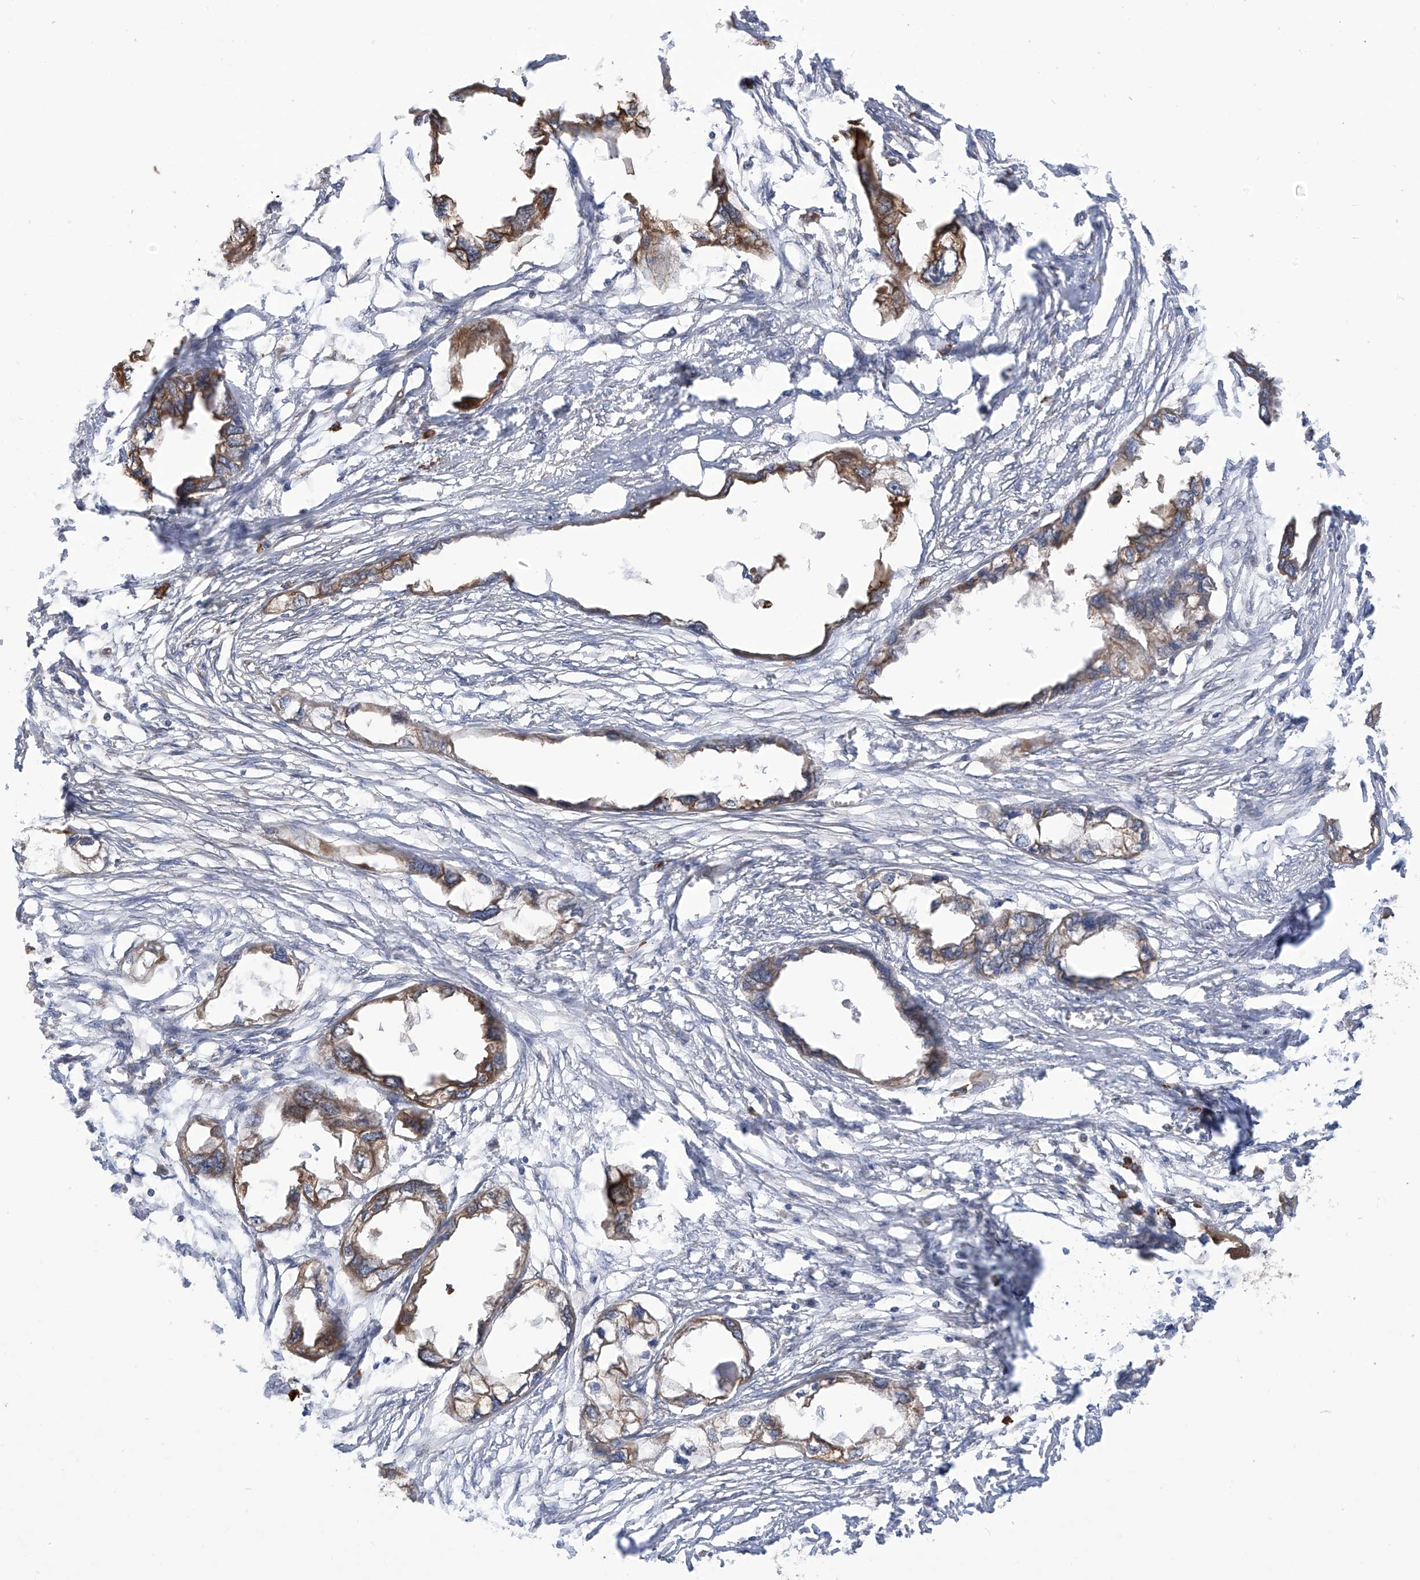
{"staining": {"intensity": "weak", "quantity": "25%-75%", "location": "cytoplasmic/membranous"}, "tissue": "endometrial cancer", "cell_type": "Tumor cells", "image_type": "cancer", "snomed": [{"axis": "morphology", "description": "Adenocarcinoma, NOS"}, {"axis": "morphology", "description": "Adenocarcinoma, metastatic, NOS"}, {"axis": "topography", "description": "Adipose tissue"}, {"axis": "topography", "description": "Endometrium"}], "caption": "Brown immunohistochemical staining in human endometrial cancer (metastatic adenocarcinoma) shows weak cytoplasmic/membranous staining in approximately 25%-75% of tumor cells.", "gene": "KIAA1522", "patient": {"sex": "female", "age": 67}}